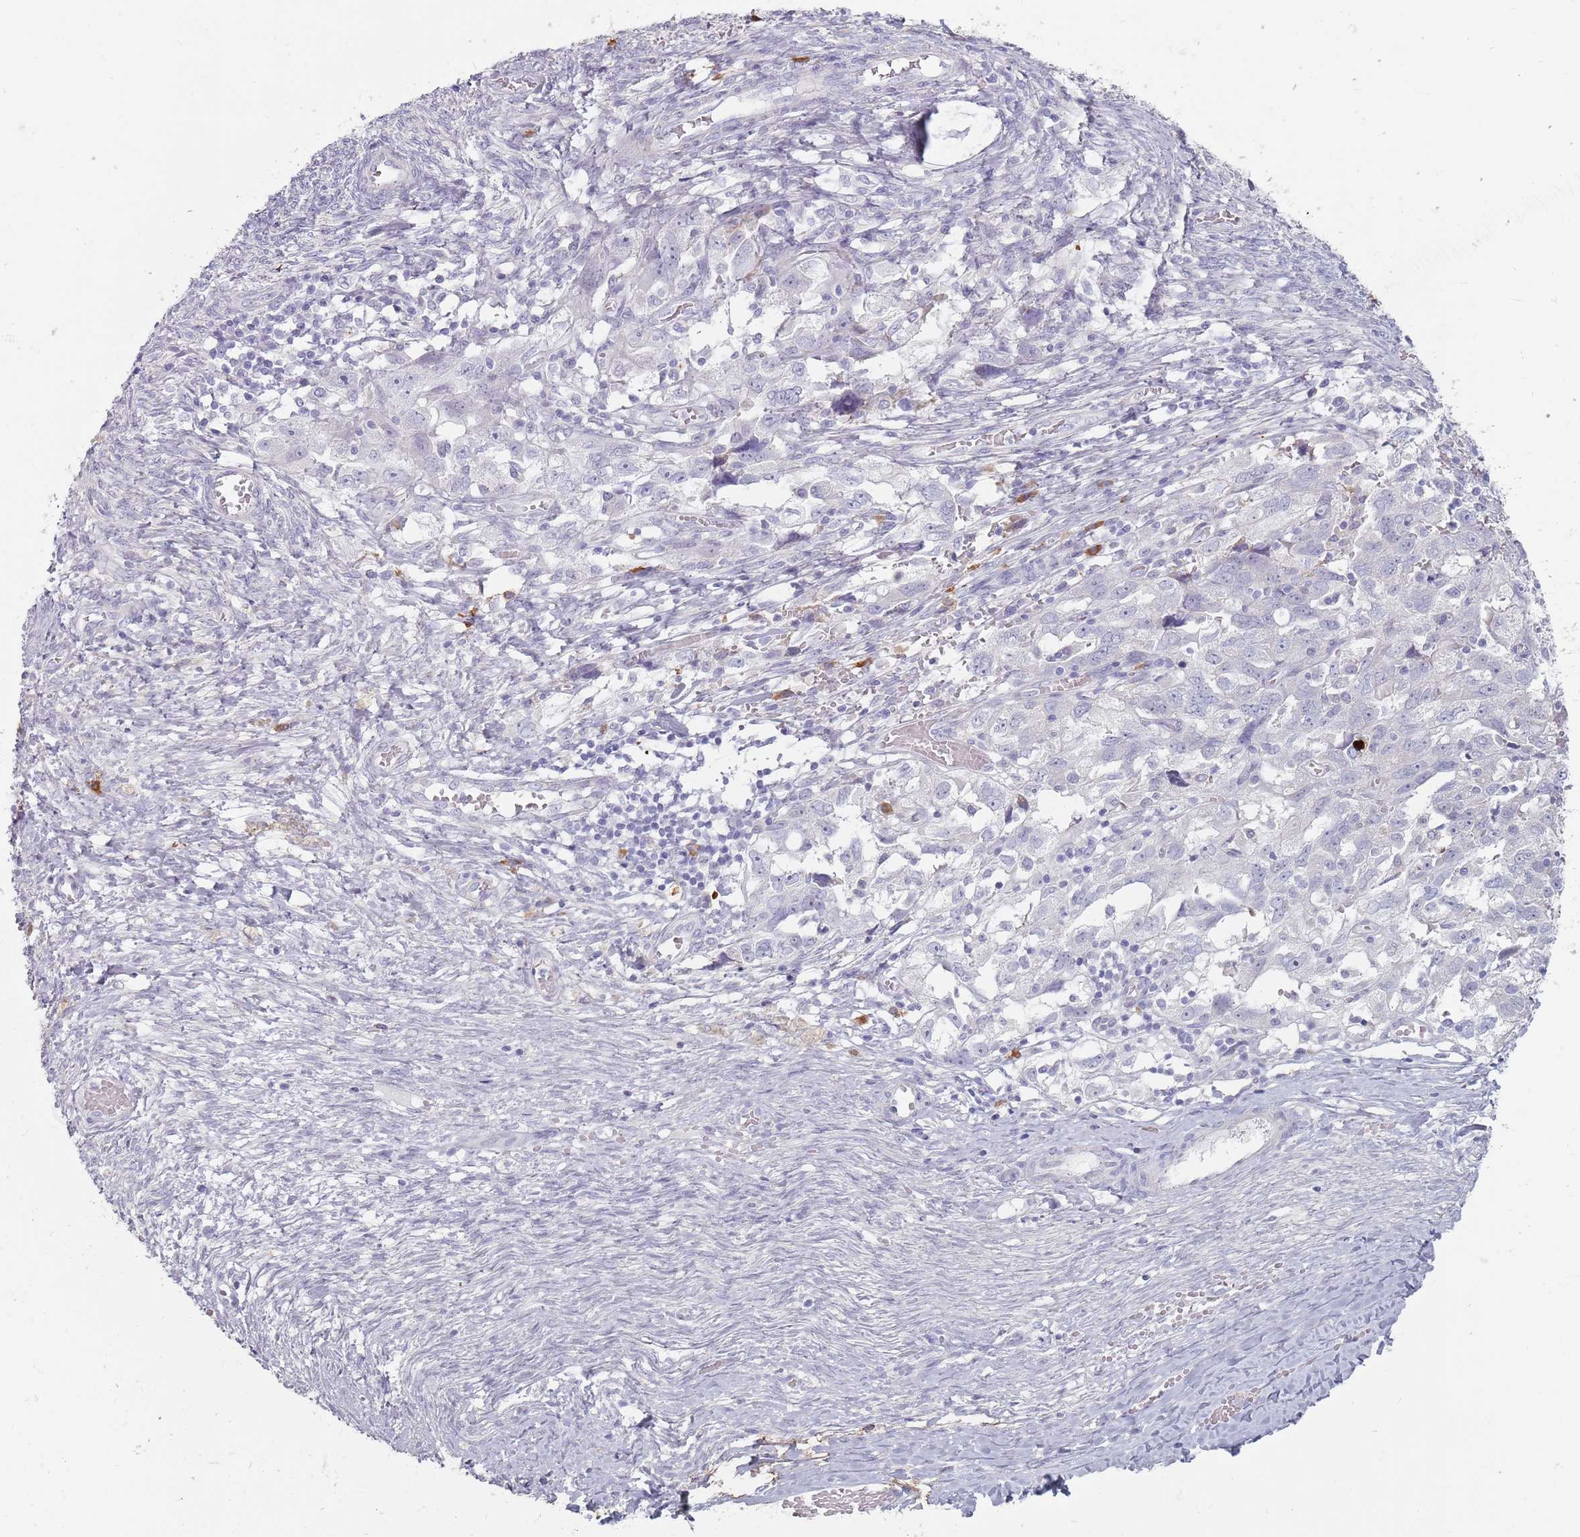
{"staining": {"intensity": "negative", "quantity": "none", "location": "none"}, "tissue": "ovarian cancer", "cell_type": "Tumor cells", "image_type": "cancer", "snomed": [{"axis": "morphology", "description": "Carcinoma, NOS"}, {"axis": "morphology", "description": "Cystadenocarcinoma, serous, NOS"}, {"axis": "topography", "description": "Ovary"}], "caption": "This is an immunohistochemistry (IHC) photomicrograph of human ovarian cancer (carcinoma). There is no expression in tumor cells.", "gene": "DXO", "patient": {"sex": "female", "age": 69}}